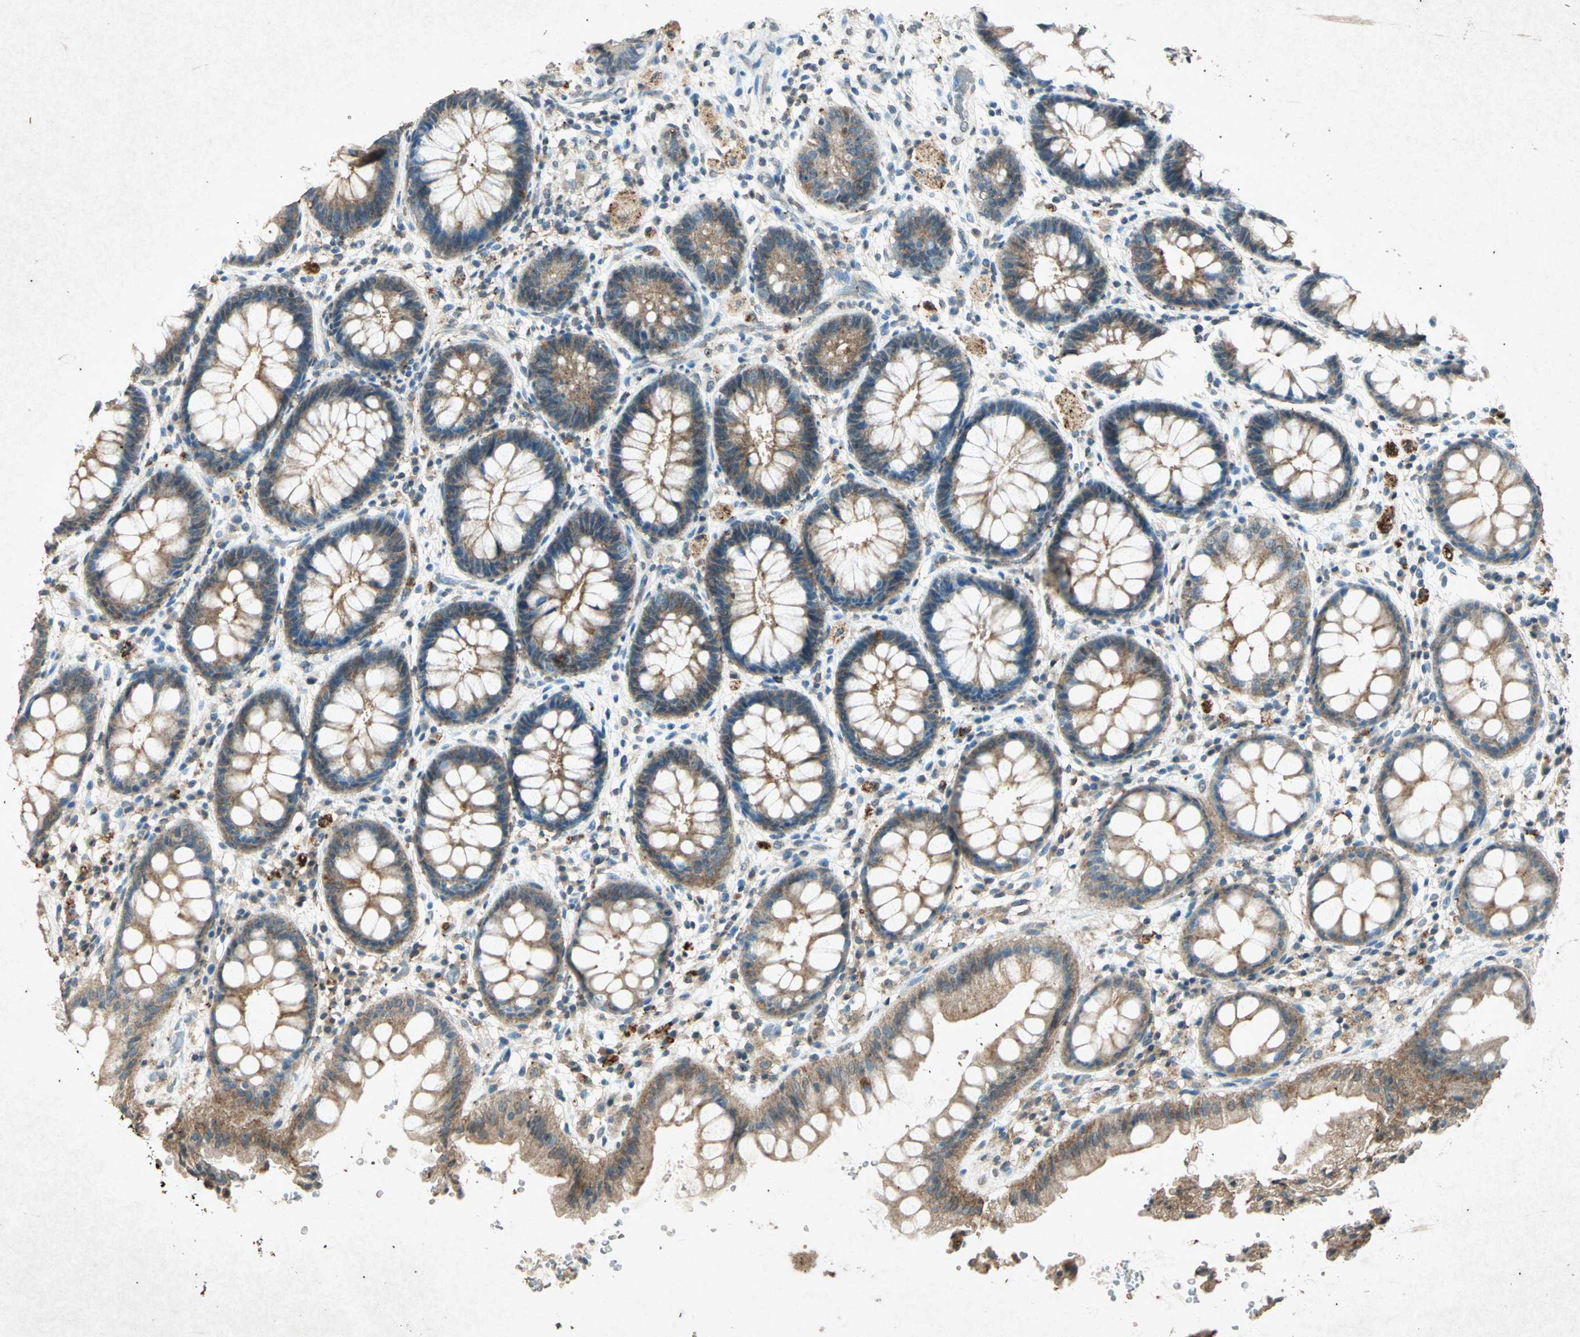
{"staining": {"intensity": "weak", "quantity": "<25%", "location": "cytoplasmic/membranous"}, "tissue": "rectum", "cell_type": "Glandular cells", "image_type": "normal", "snomed": [{"axis": "morphology", "description": "Normal tissue, NOS"}, {"axis": "topography", "description": "Rectum"}], "caption": "This photomicrograph is of benign rectum stained with immunohistochemistry (IHC) to label a protein in brown with the nuclei are counter-stained blue. There is no positivity in glandular cells. (DAB (3,3'-diaminobenzidine) IHC with hematoxylin counter stain).", "gene": "PSEN1", "patient": {"sex": "female", "age": 46}}